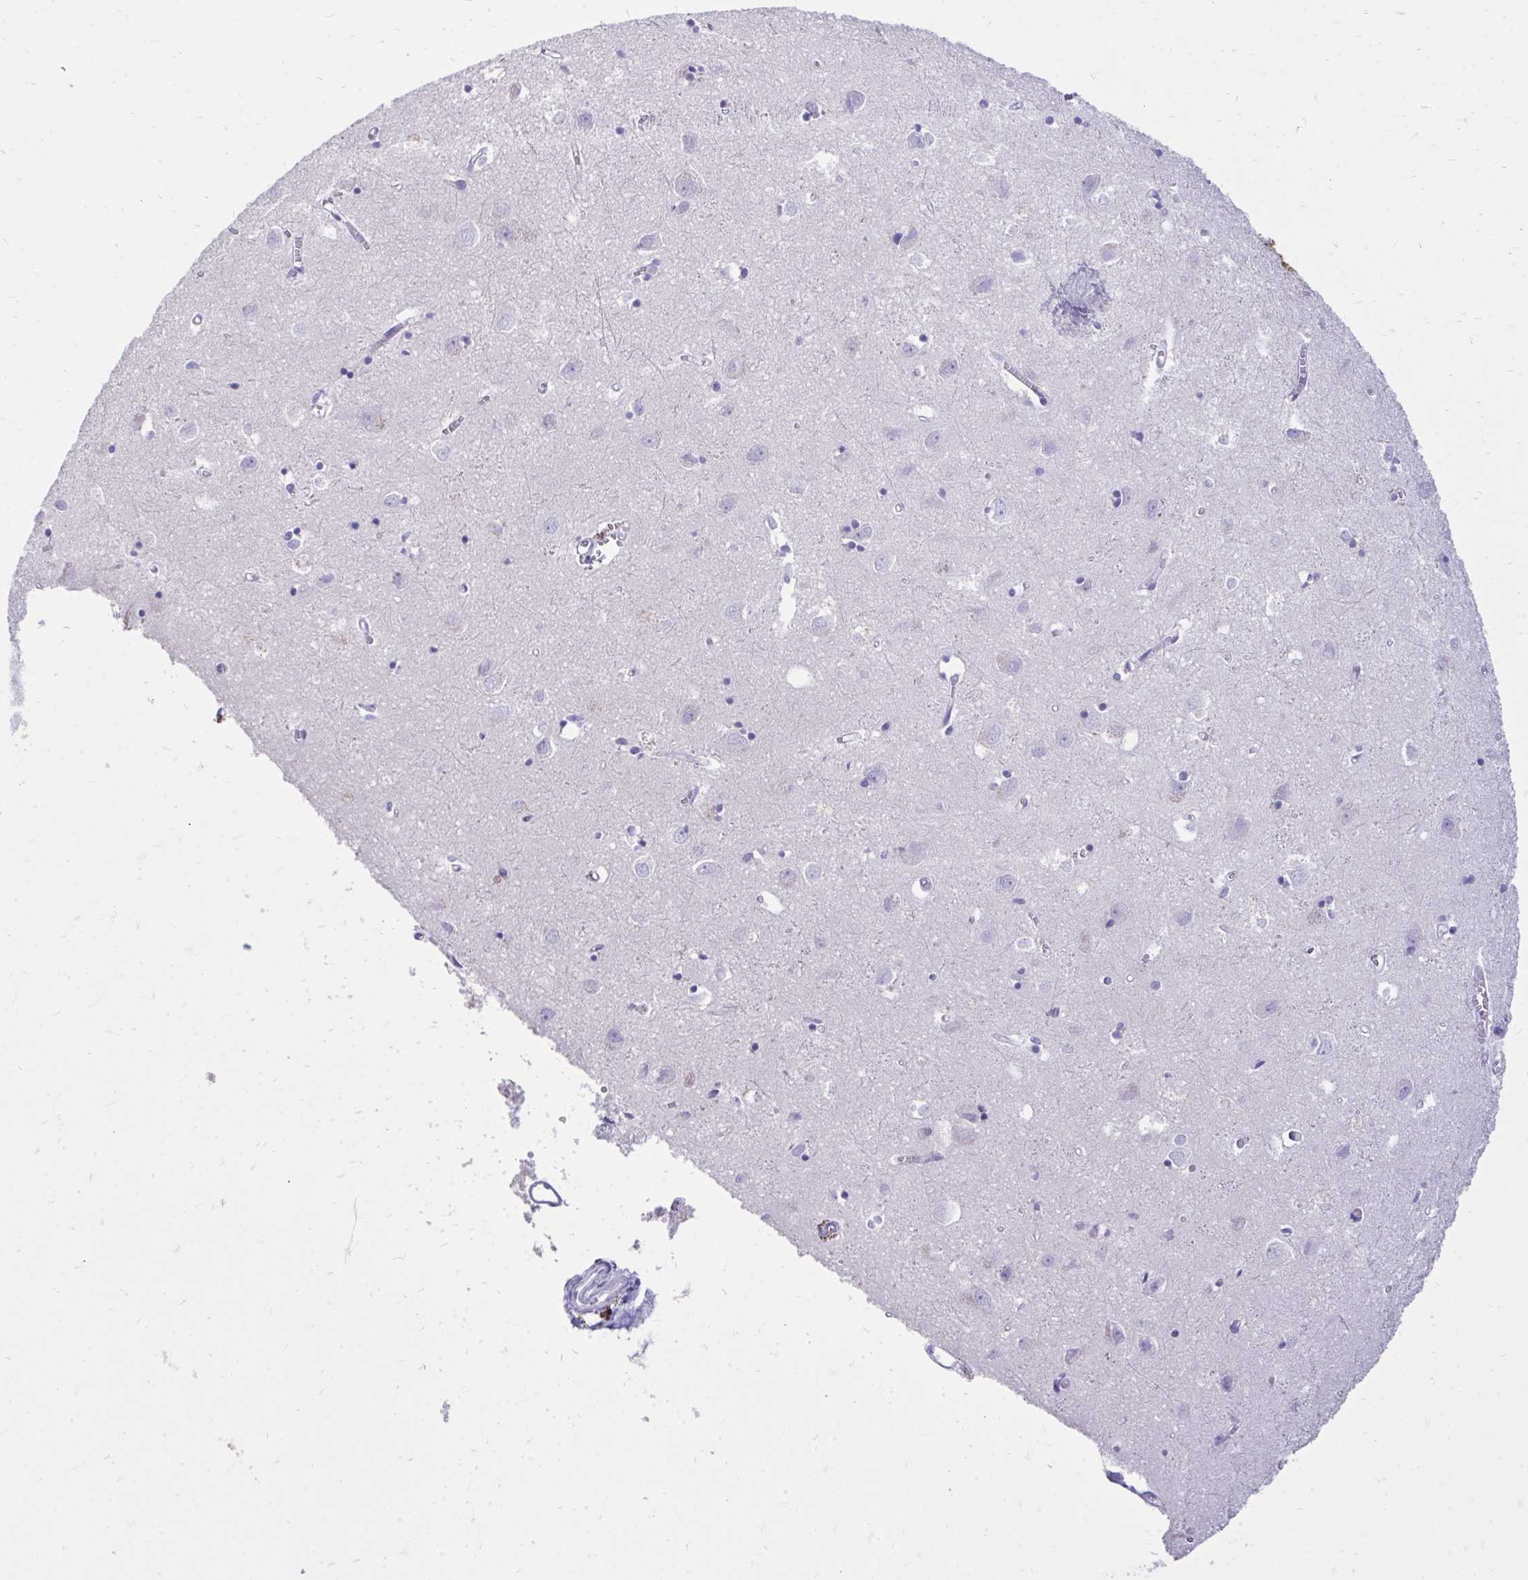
{"staining": {"intensity": "negative", "quantity": "none", "location": "none"}, "tissue": "cerebral cortex", "cell_type": "Endothelial cells", "image_type": "normal", "snomed": [{"axis": "morphology", "description": "Normal tissue, NOS"}, {"axis": "topography", "description": "Cerebral cortex"}], "caption": "Endothelial cells show no significant positivity in unremarkable cerebral cortex.", "gene": "ANKDD1B", "patient": {"sex": "male", "age": 70}}